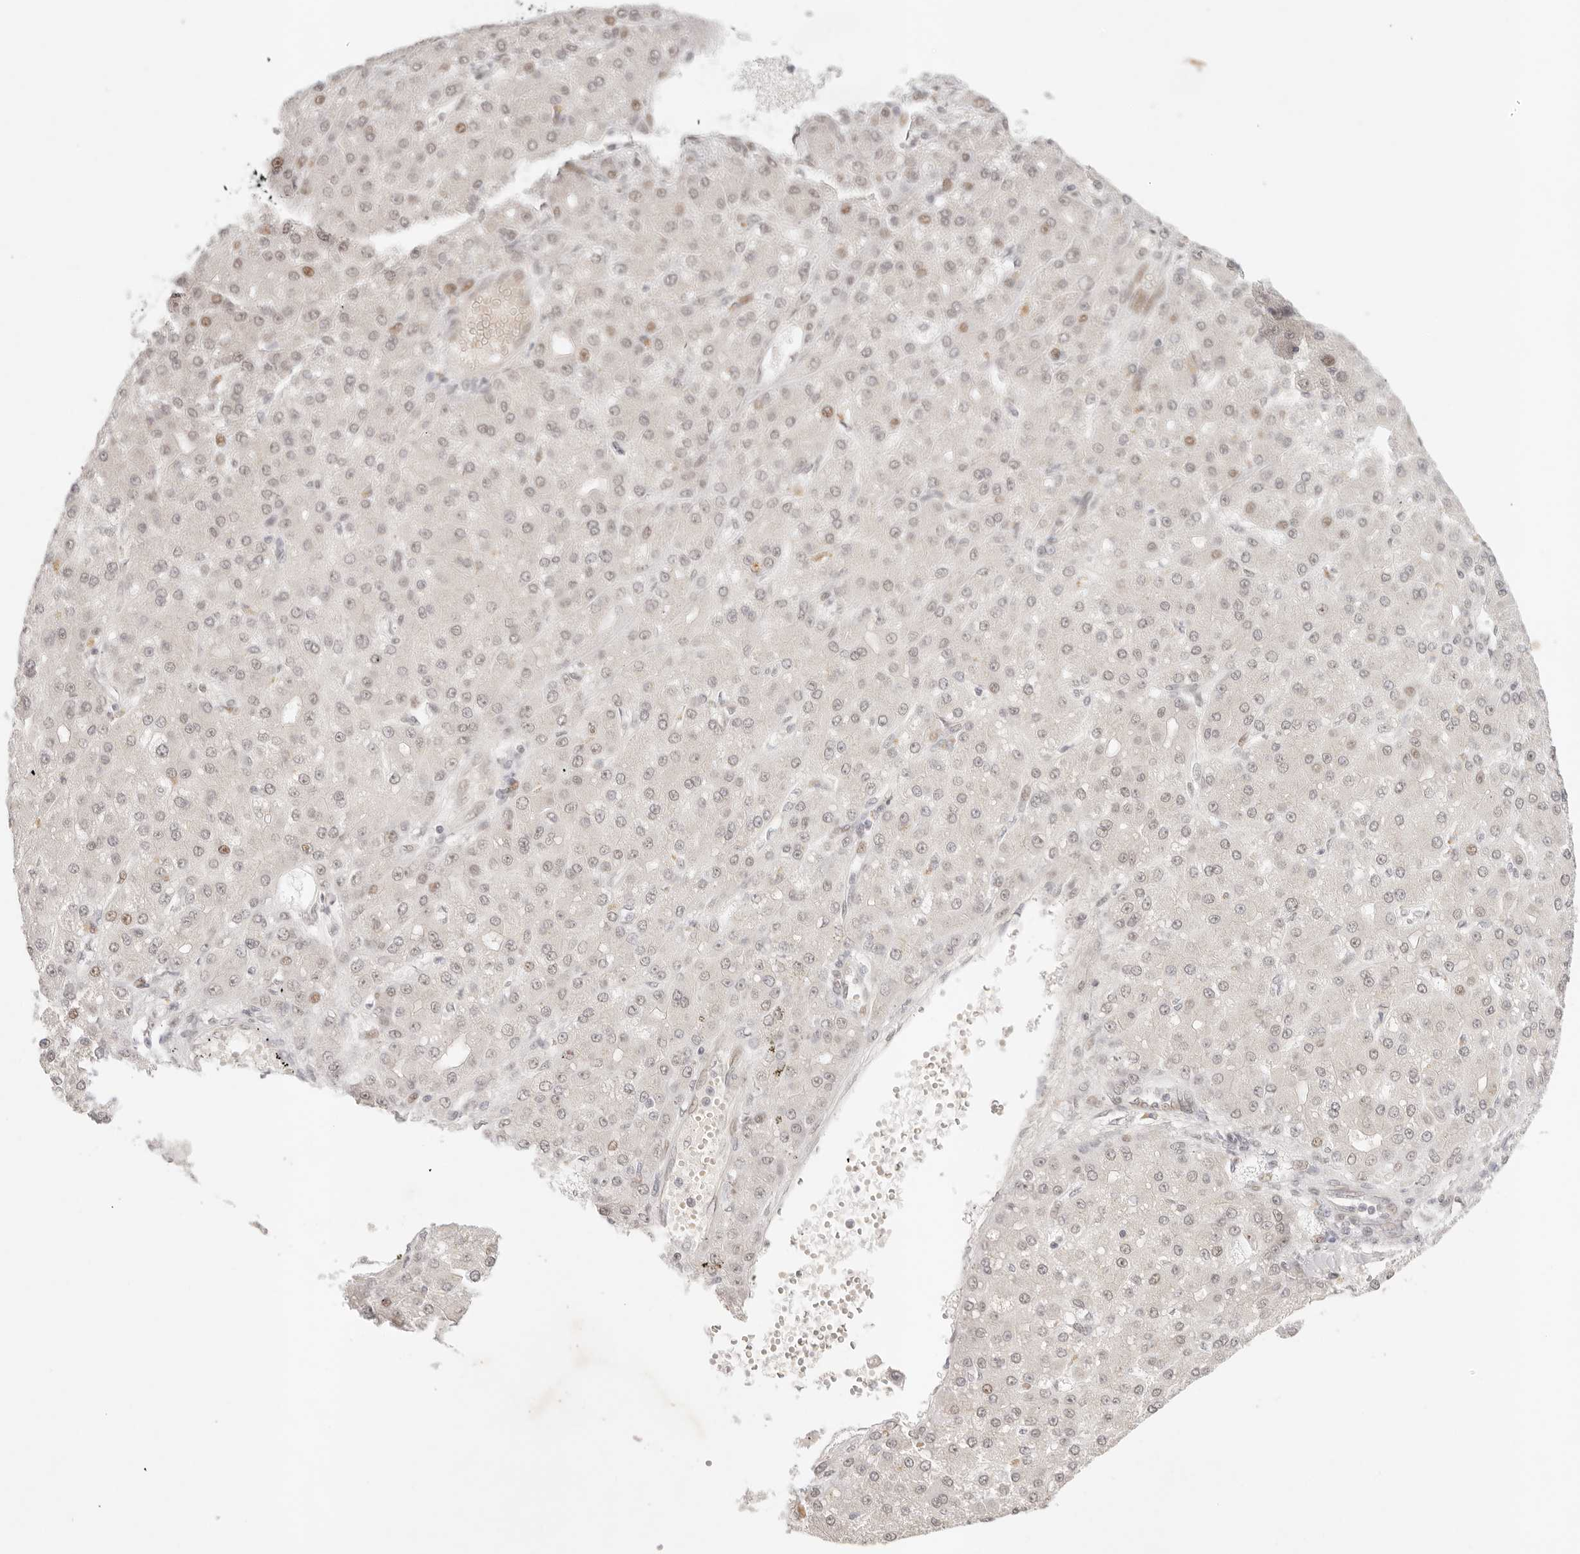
{"staining": {"intensity": "weak", "quantity": "<25%", "location": "nuclear"}, "tissue": "liver cancer", "cell_type": "Tumor cells", "image_type": "cancer", "snomed": [{"axis": "morphology", "description": "Carcinoma, Hepatocellular, NOS"}, {"axis": "topography", "description": "Liver"}], "caption": "Tumor cells are negative for protein expression in human liver cancer.", "gene": "HOXC5", "patient": {"sex": "male", "age": 67}}